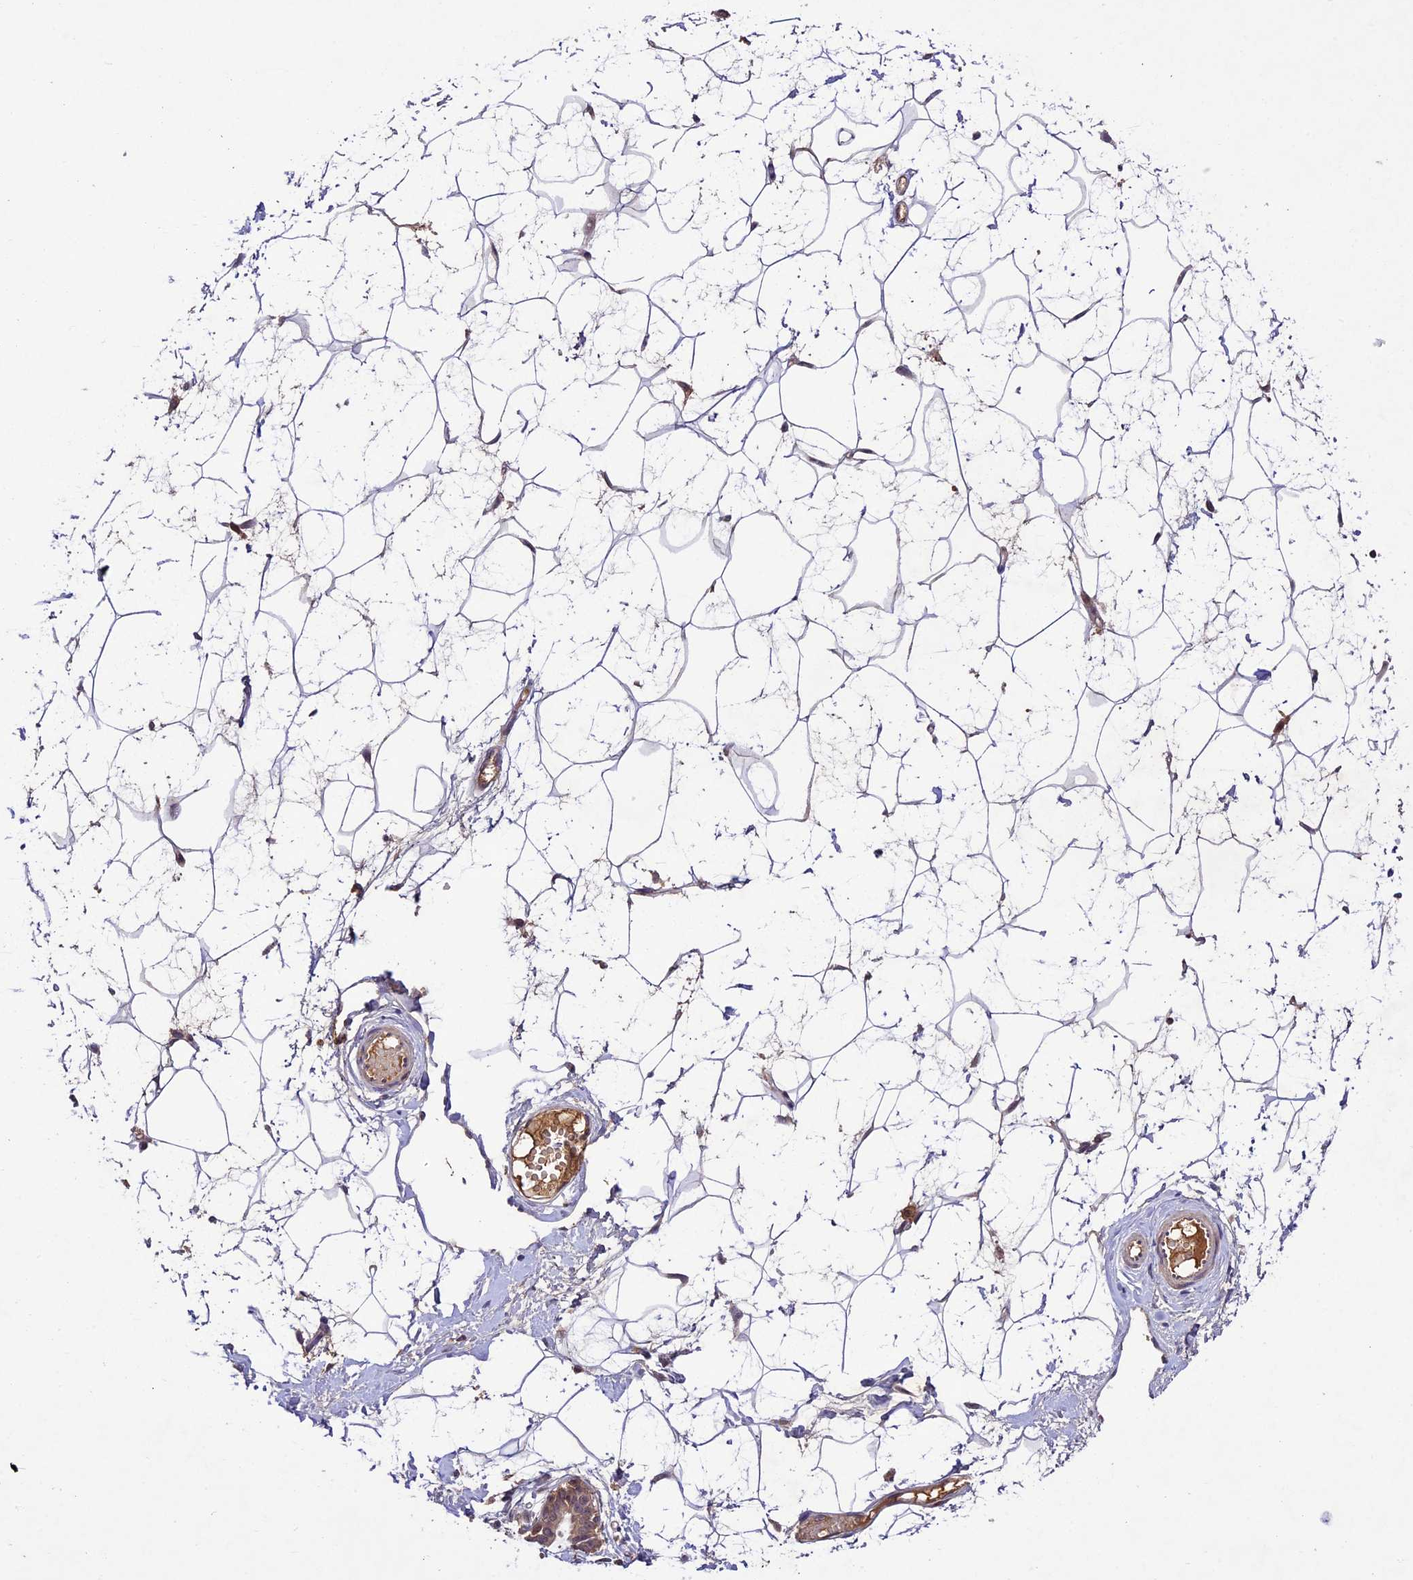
{"staining": {"intensity": "weak", "quantity": "25%-75%", "location": "nuclear"}, "tissue": "breast", "cell_type": "Adipocytes", "image_type": "normal", "snomed": [{"axis": "morphology", "description": "Normal tissue, NOS"}, {"axis": "morphology", "description": "Adenoma, NOS"}, {"axis": "topography", "description": "Breast"}], "caption": "A low amount of weak nuclear positivity is present in approximately 25%-75% of adipocytes in normal breast. The protein is shown in brown color, while the nuclei are stained blue.", "gene": "ATP10A", "patient": {"sex": "female", "age": 23}}